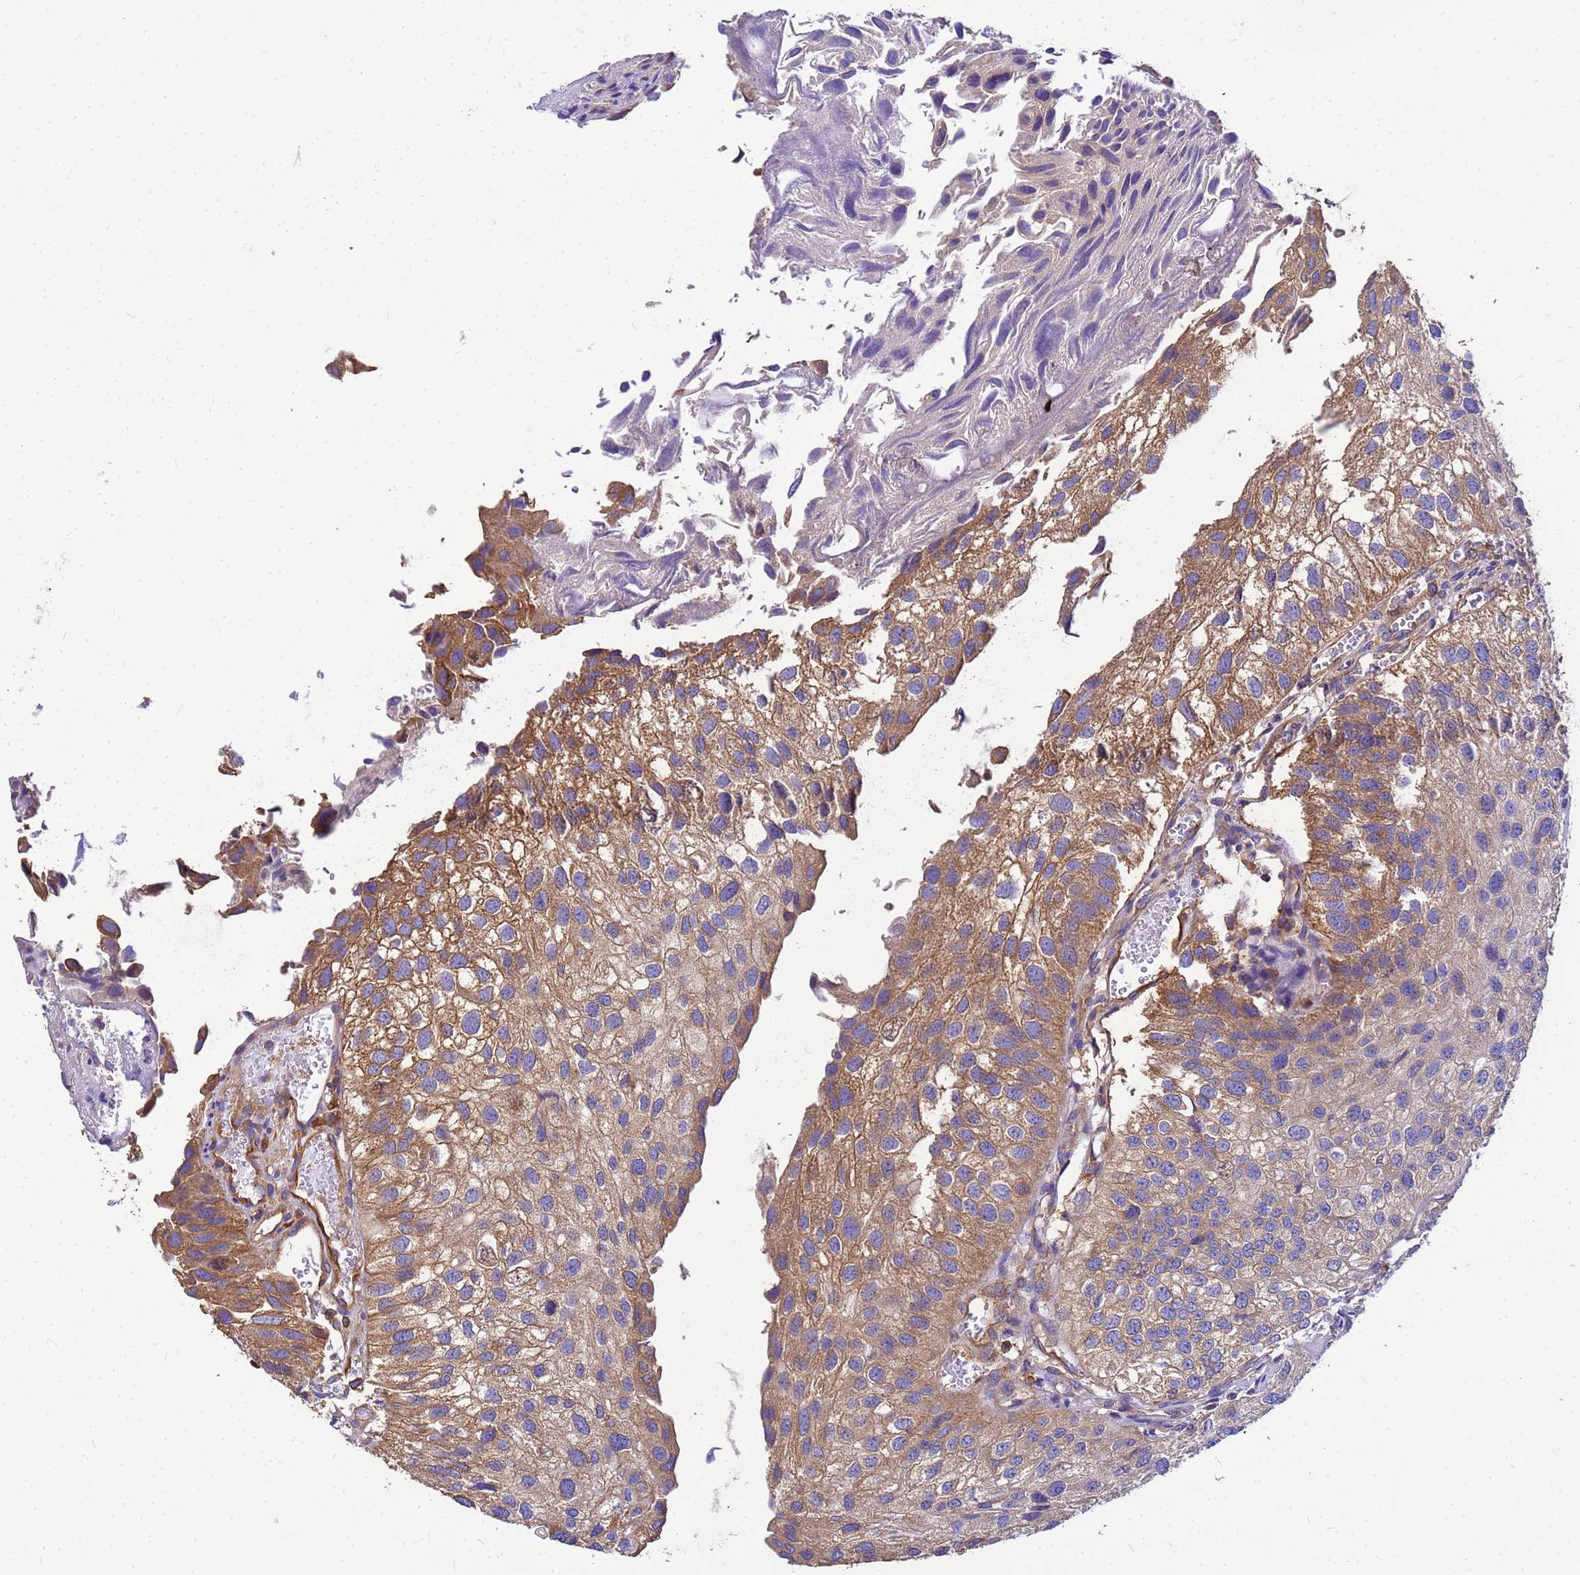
{"staining": {"intensity": "moderate", "quantity": "25%-75%", "location": "cytoplasmic/membranous"}, "tissue": "urothelial cancer", "cell_type": "Tumor cells", "image_type": "cancer", "snomed": [{"axis": "morphology", "description": "Urothelial carcinoma, Low grade"}, {"axis": "topography", "description": "Urinary bladder"}], "caption": "Low-grade urothelial carcinoma stained for a protein displays moderate cytoplasmic/membranous positivity in tumor cells.", "gene": "TUBB1", "patient": {"sex": "female", "age": 89}}